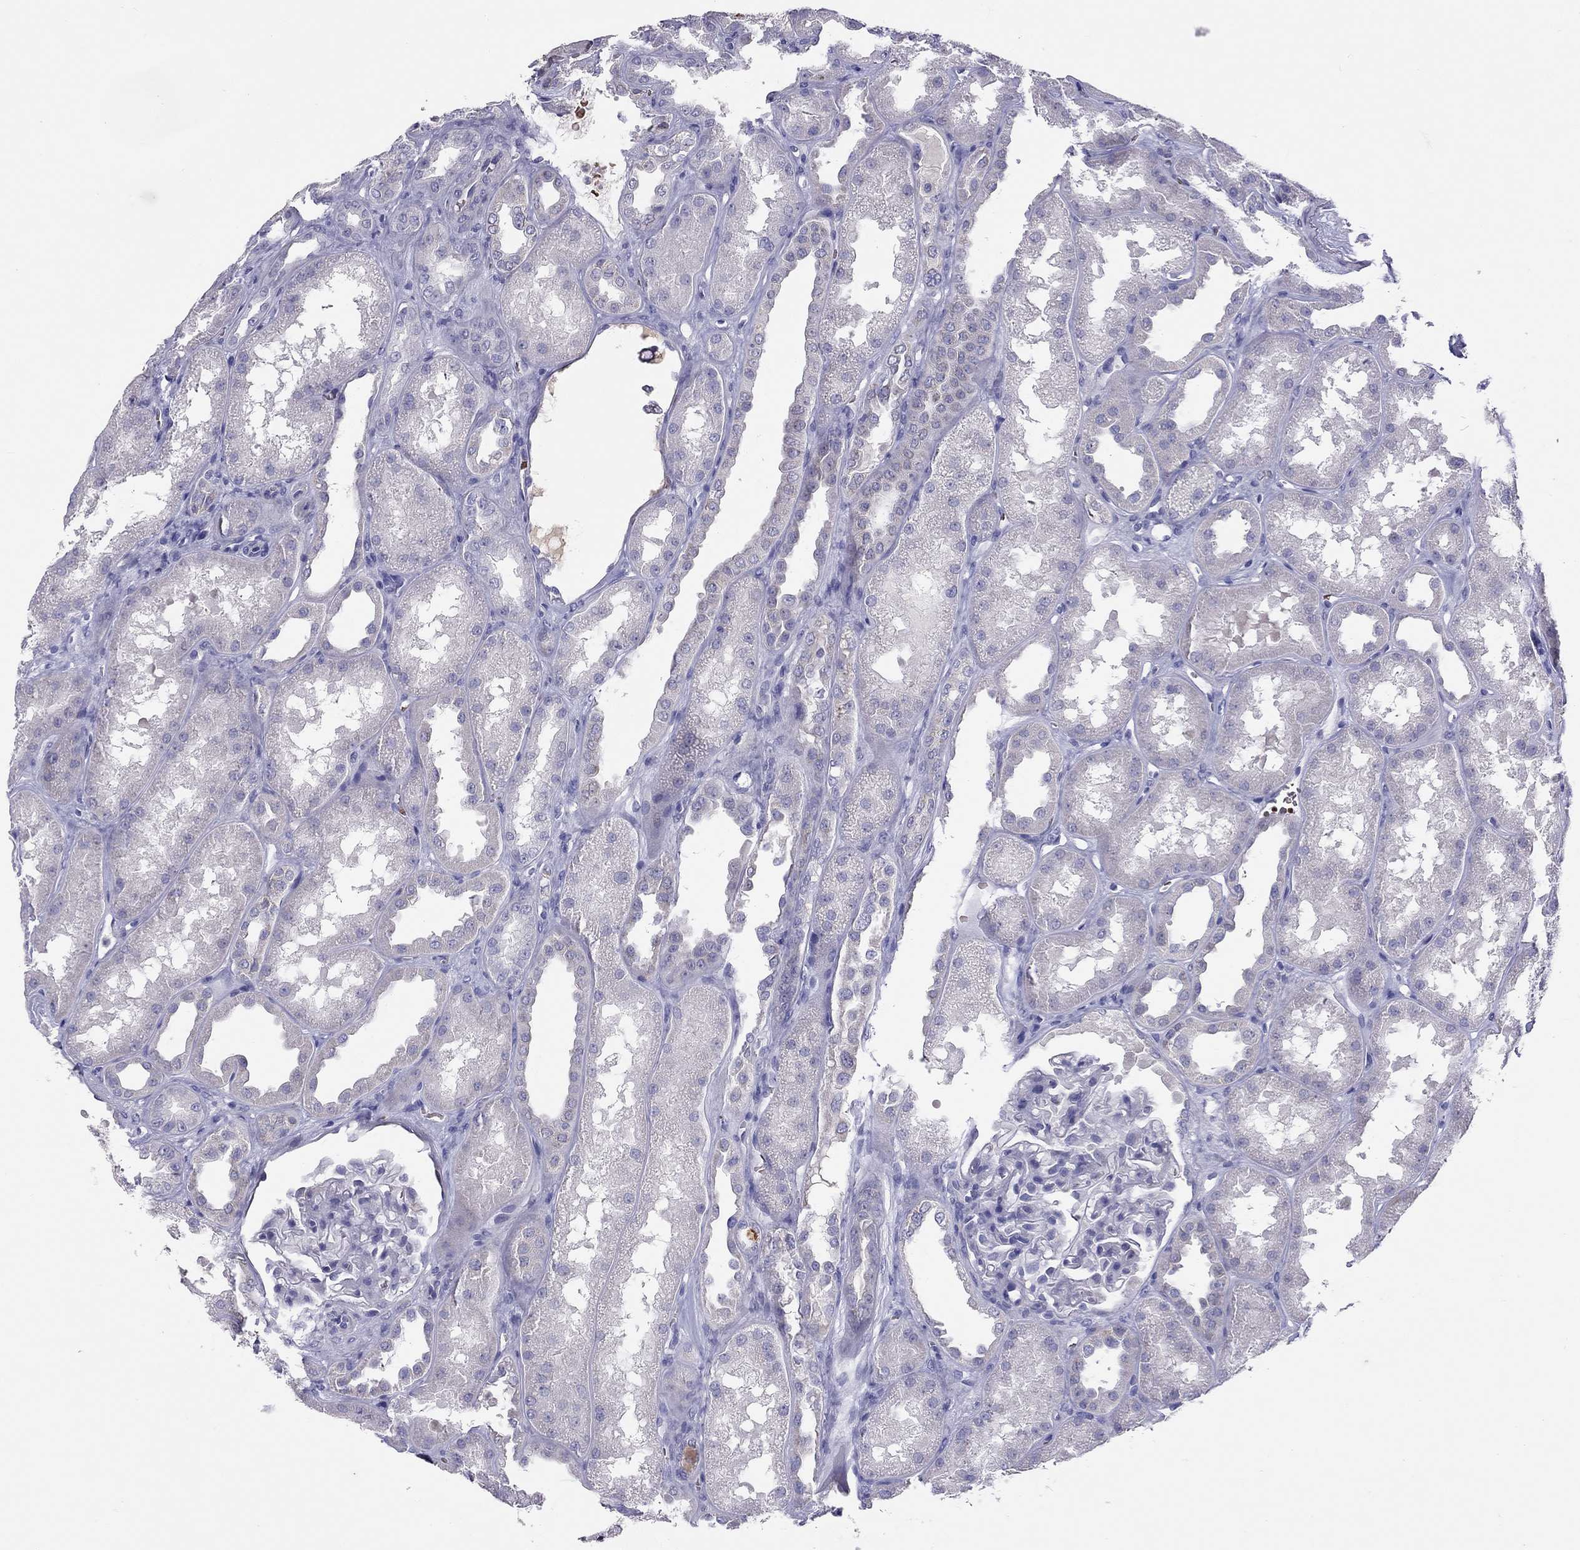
{"staining": {"intensity": "negative", "quantity": "none", "location": "none"}, "tissue": "kidney", "cell_type": "Cells in glomeruli", "image_type": "normal", "snomed": [{"axis": "morphology", "description": "Normal tissue, NOS"}, {"axis": "topography", "description": "Kidney"}], "caption": "Immunohistochemistry image of normal kidney: kidney stained with DAB reveals no significant protein expression in cells in glomeruli.", "gene": "FRMD1", "patient": {"sex": "male", "age": 61}}